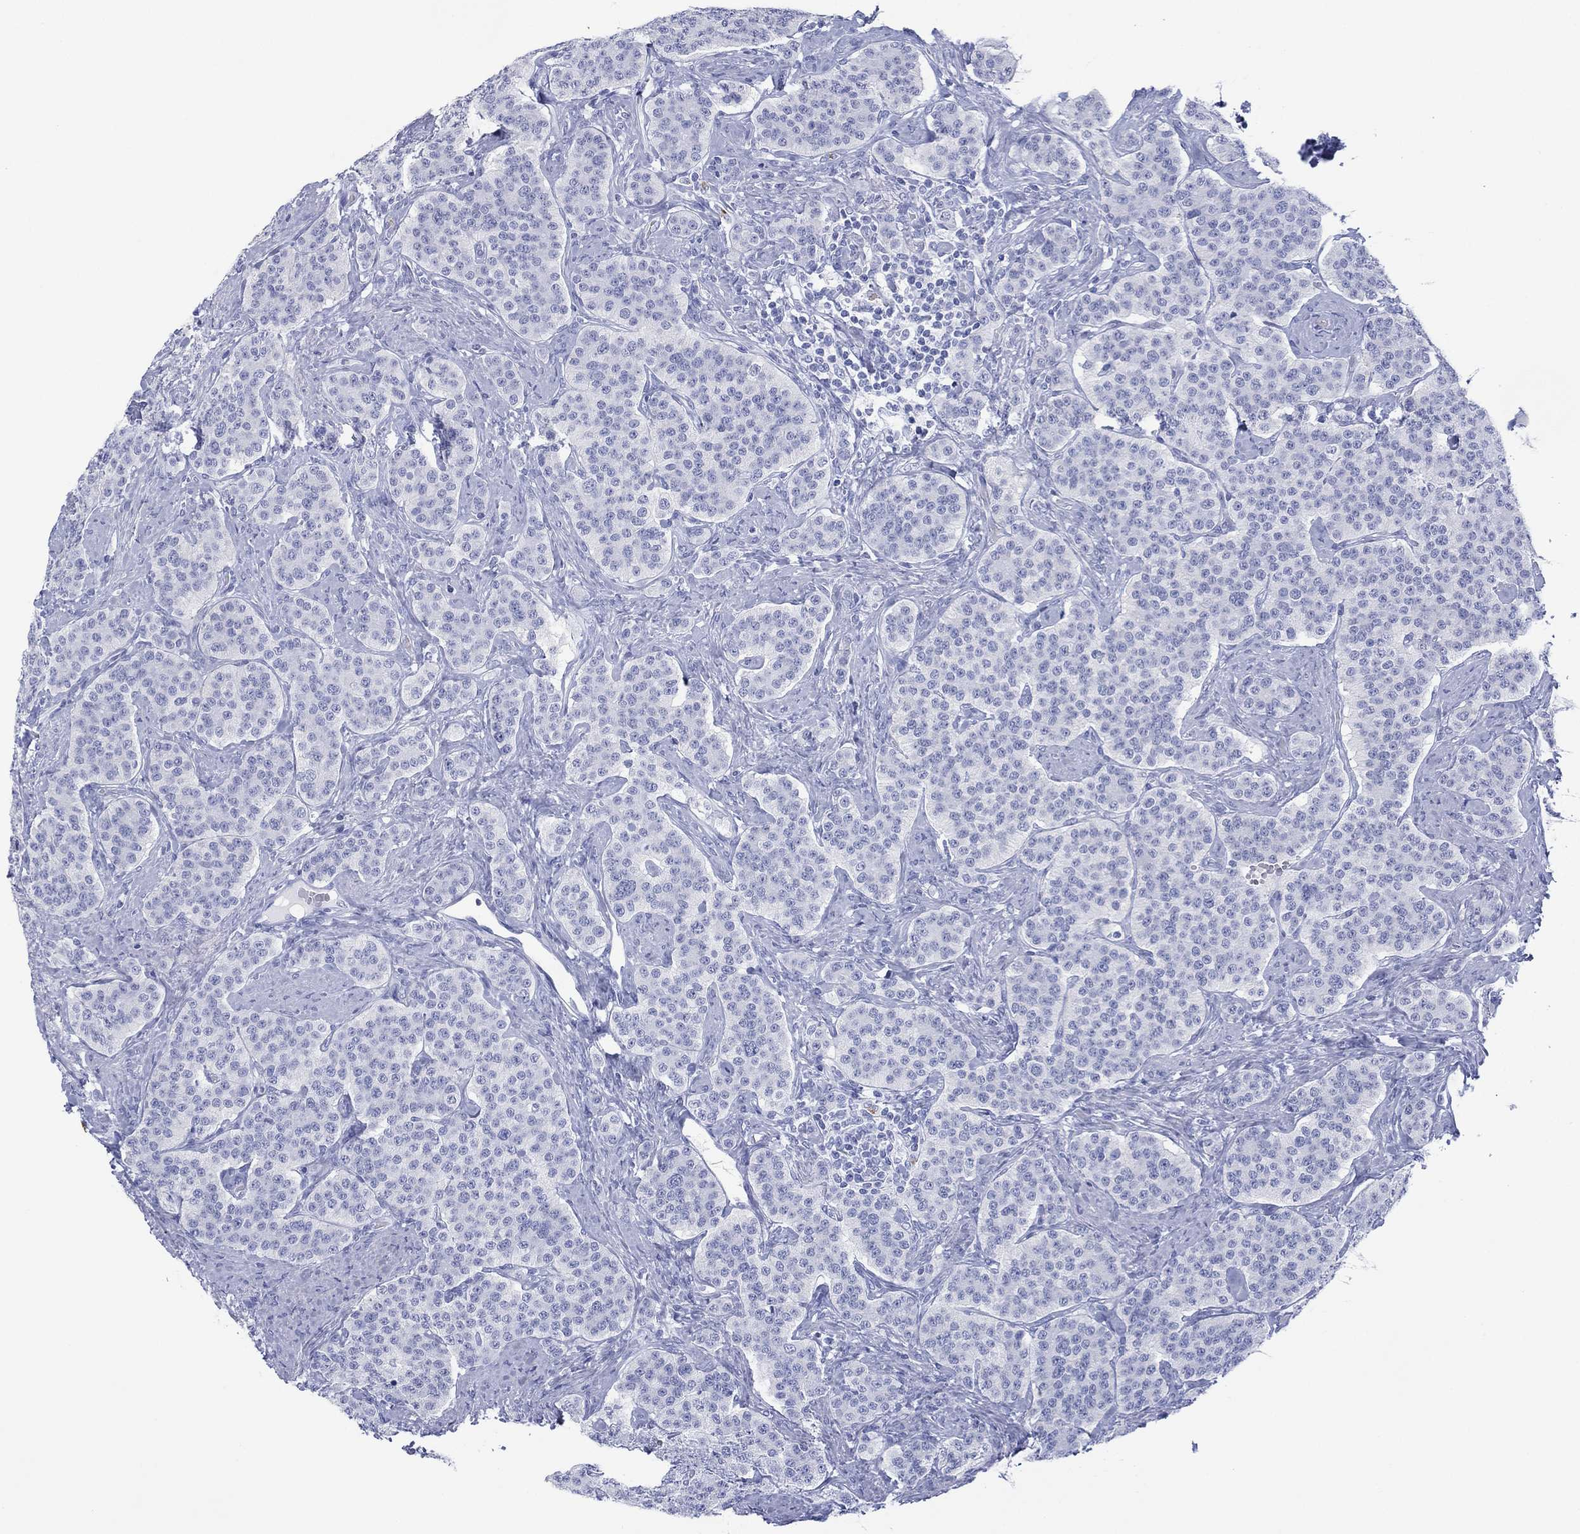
{"staining": {"intensity": "negative", "quantity": "none", "location": "none"}, "tissue": "carcinoid", "cell_type": "Tumor cells", "image_type": "cancer", "snomed": [{"axis": "morphology", "description": "Carcinoid, malignant, NOS"}, {"axis": "topography", "description": "Small intestine"}], "caption": "Immunohistochemical staining of carcinoid exhibits no significant expression in tumor cells. (Brightfield microscopy of DAB immunohistochemistry (IHC) at high magnification).", "gene": "DSG1", "patient": {"sex": "female", "age": 58}}